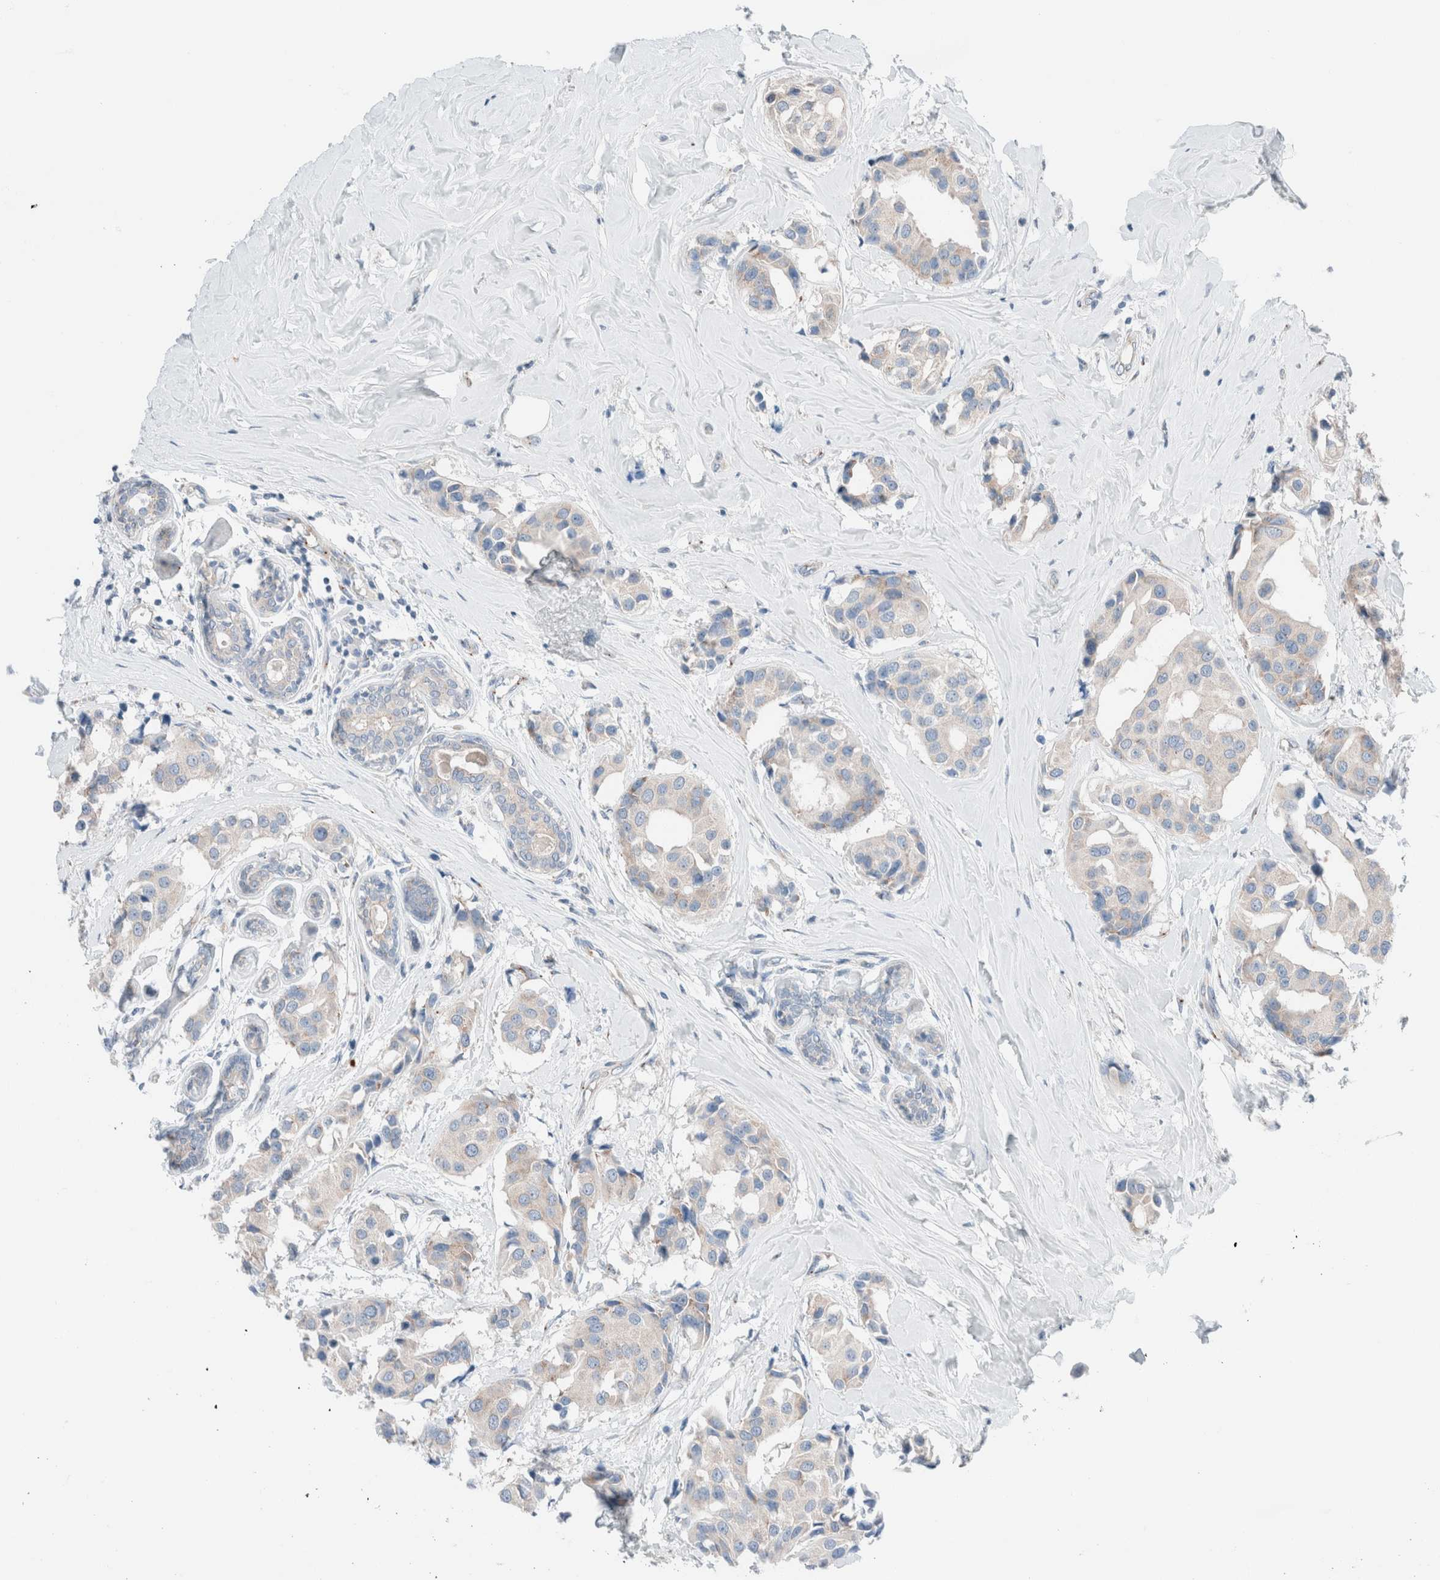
{"staining": {"intensity": "weak", "quantity": "<25%", "location": "cytoplasmic/membranous"}, "tissue": "breast cancer", "cell_type": "Tumor cells", "image_type": "cancer", "snomed": [{"axis": "morphology", "description": "Normal tissue, NOS"}, {"axis": "morphology", "description": "Duct carcinoma"}, {"axis": "topography", "description": "Breast"}], "caption": "Protein analysis of breast infiltrating ductal carcinoma reveals no significant expression in tumor cells.", "gene": "CASC3", "patient": {"sex": "female", "age": 39}}